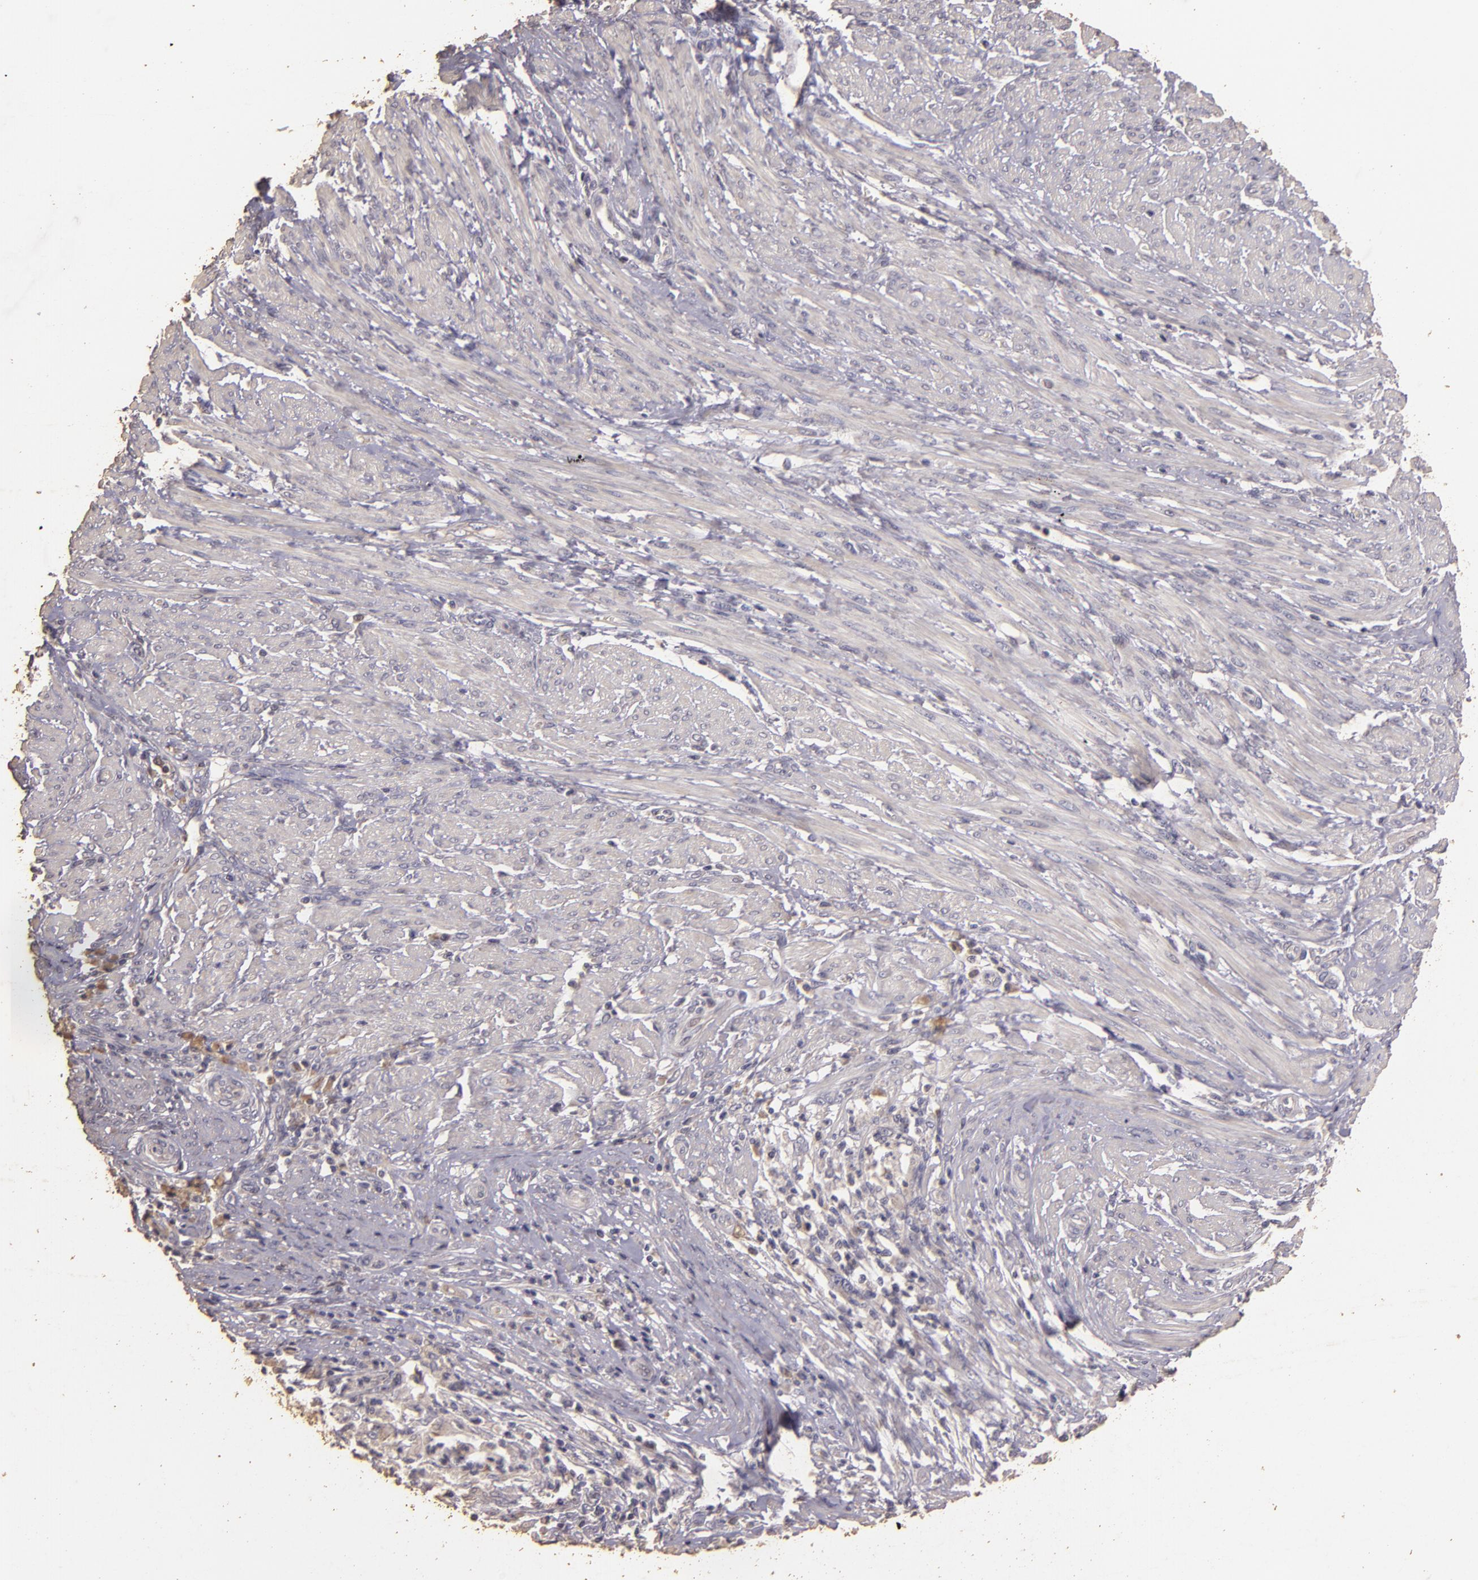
{"staining": {"intensity": "negative", "quantity": "none", "location": "none"}, "tissue": "endometrial cancer", "cell_type": "Tumor cells", "image_type": "cancer", "snomed": [{"axis": "morphology", "description": "Adenocarcinoma, NOS"}, {"axis": "topography", "description": "Endometrium"}], "caption": "Immunohistochemistry (IHC) of endometrial cancer displays no staining in tumor cells.", "gene": "BCL2L13", "patient": {"sex": "female", "age": 63}}